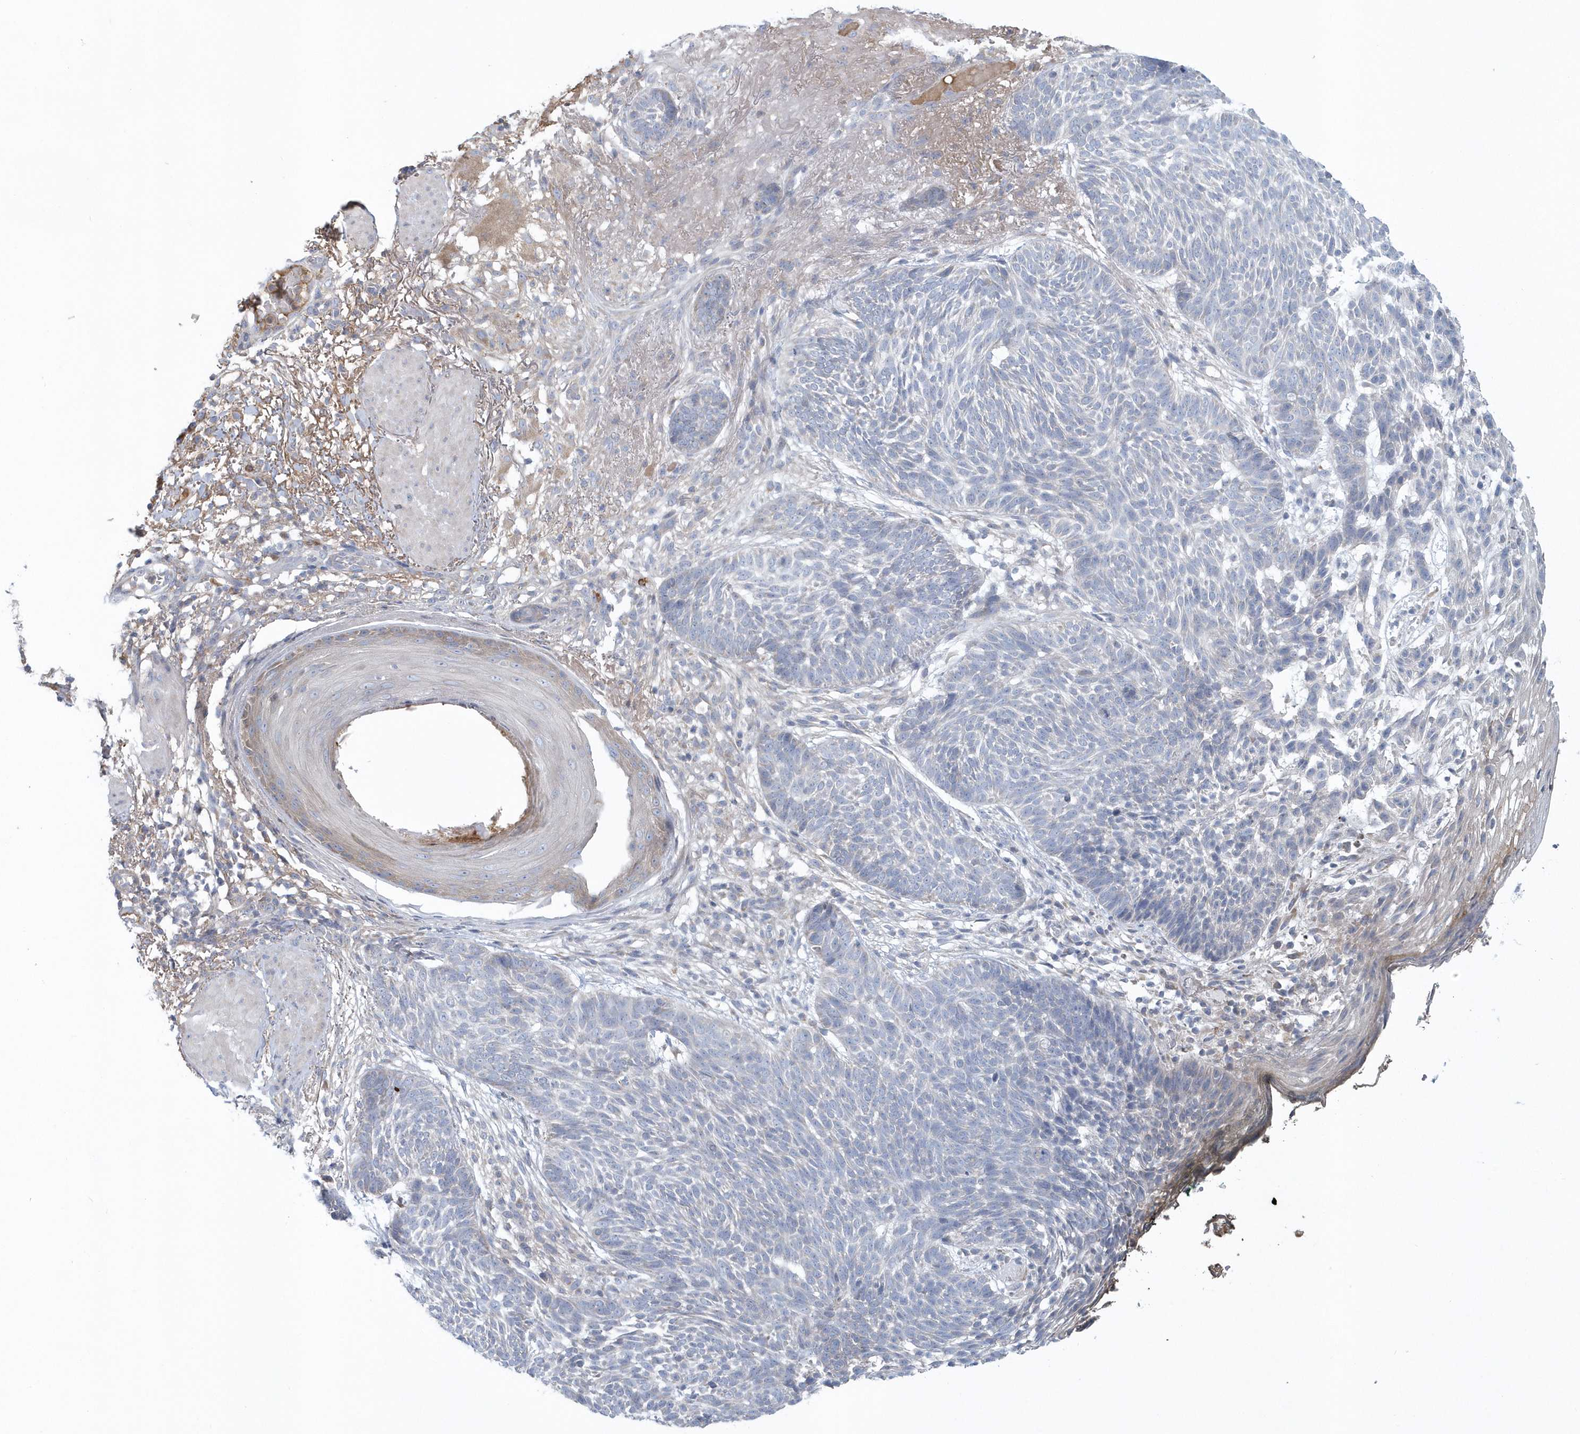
{"staining": {"intensity": "negative", "quantity": "none", "location": "none"}, "tissue": "skin cancer", "cell_type": "Tumor cells", "image_type": "cancer", "snomed": [{"axis": "morphology", "description": "Normal tissue, NOS"}, {"axis": "morphology", "description": "Basal cell carcinoma"}, {"axis": "topography", "description": "Skin"}], "caption": "Image shows no significant protein positivity in tumor cells of basal cell carcinoma (skin).", "gene": "SPATA18", "patient": {"sex": "male", "age": 64}}